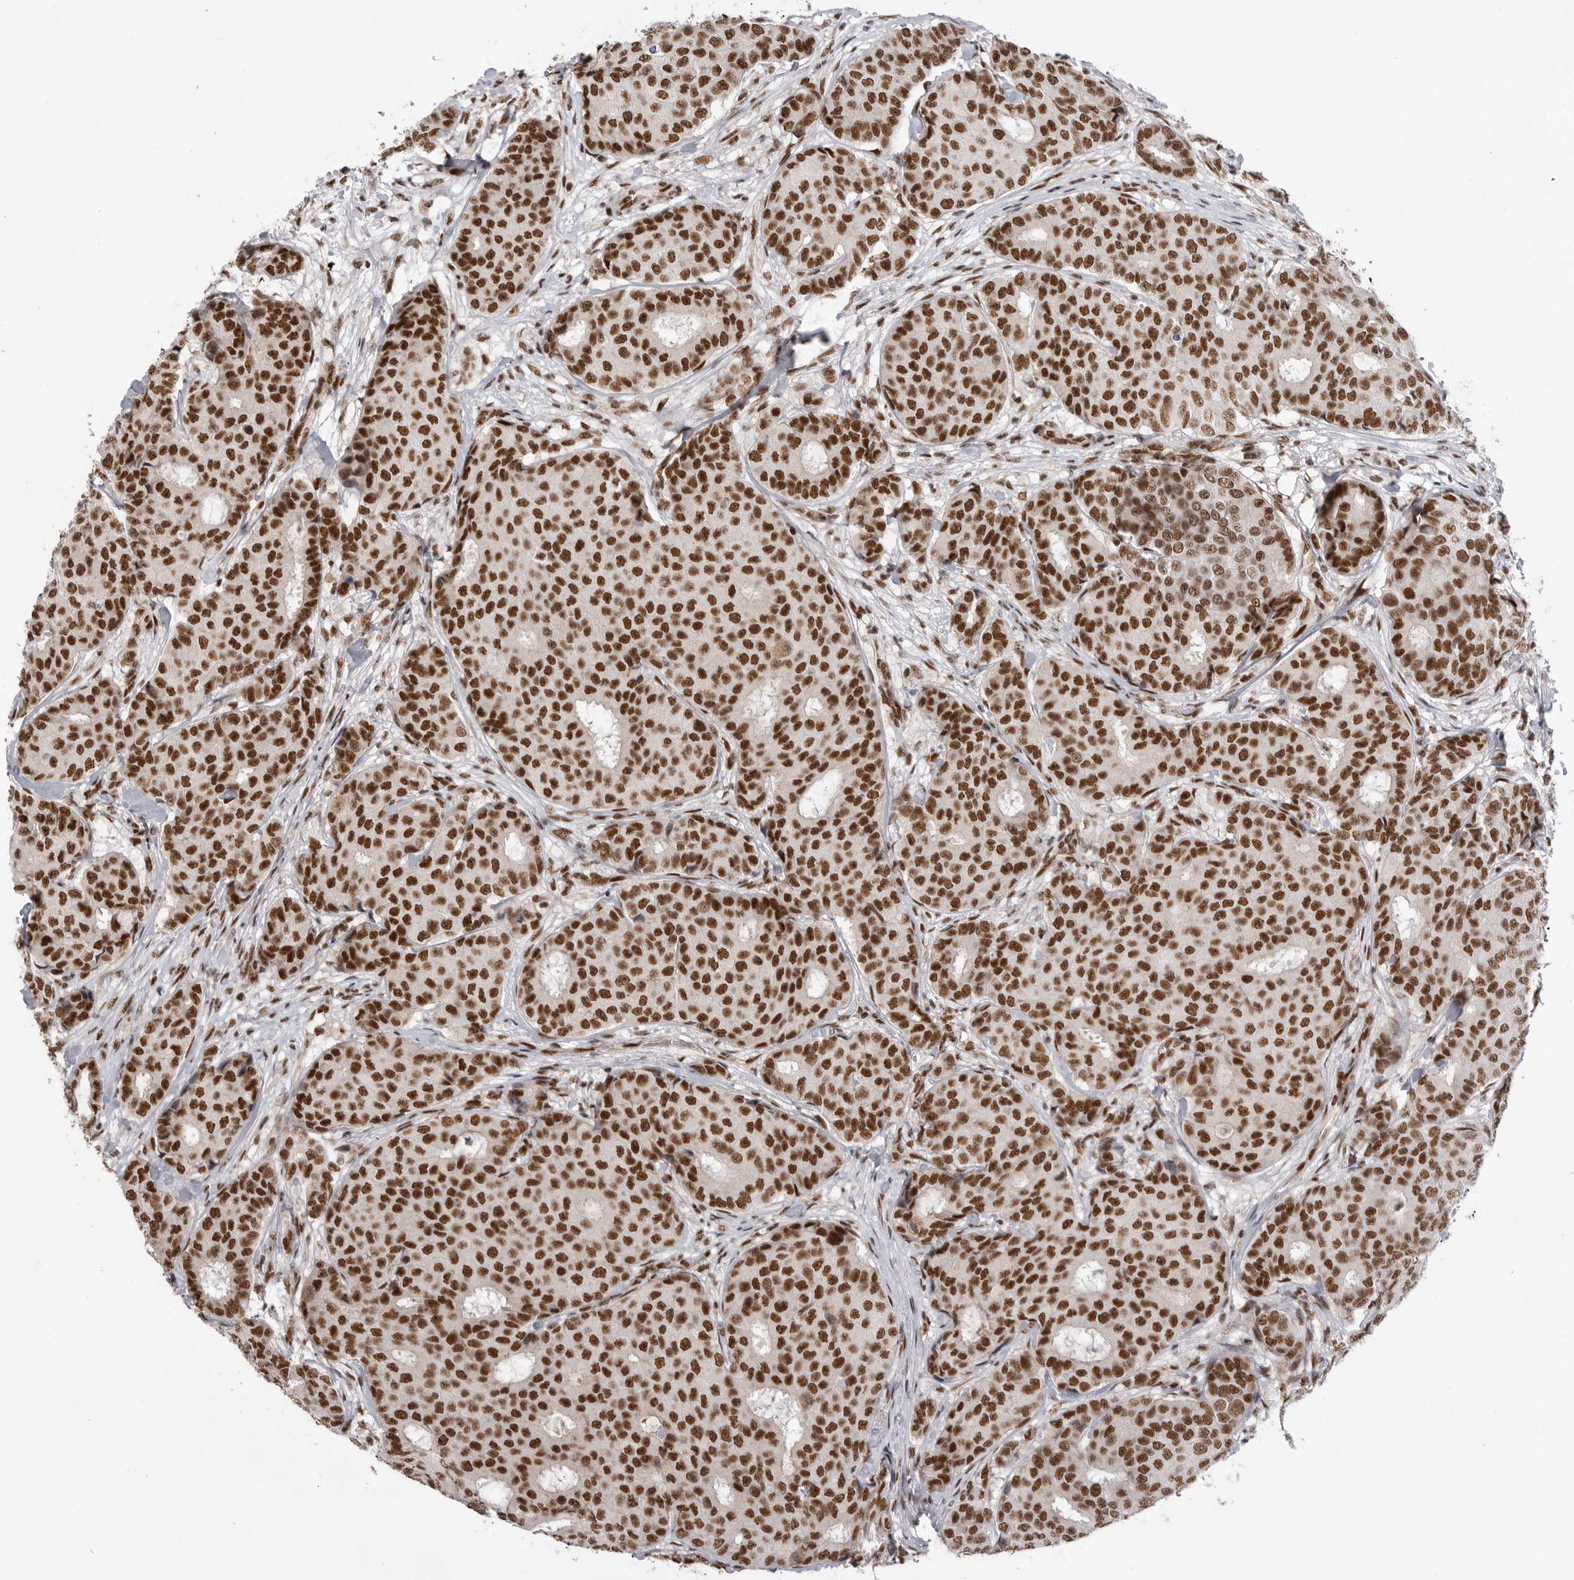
{"staining": {"intensity": "strong", "quantity": ">75%", "location": "nuclear"}, "tissue": "breast cancer", "cell_type": "Tumor cells", "image_type": "cancer", "snomed": [{"axis": "morphology", "description": "Duct carcinoma"}, {"axis": "topography", "description": "Breast"}], "caption": "Breast cancer (infiltrating ductal carcinoma) stained for a protein shows strong nuclear positivity in tumor cells.", "gene": "PPP1R8", "patient": {"sex": "female", "age": 75}}